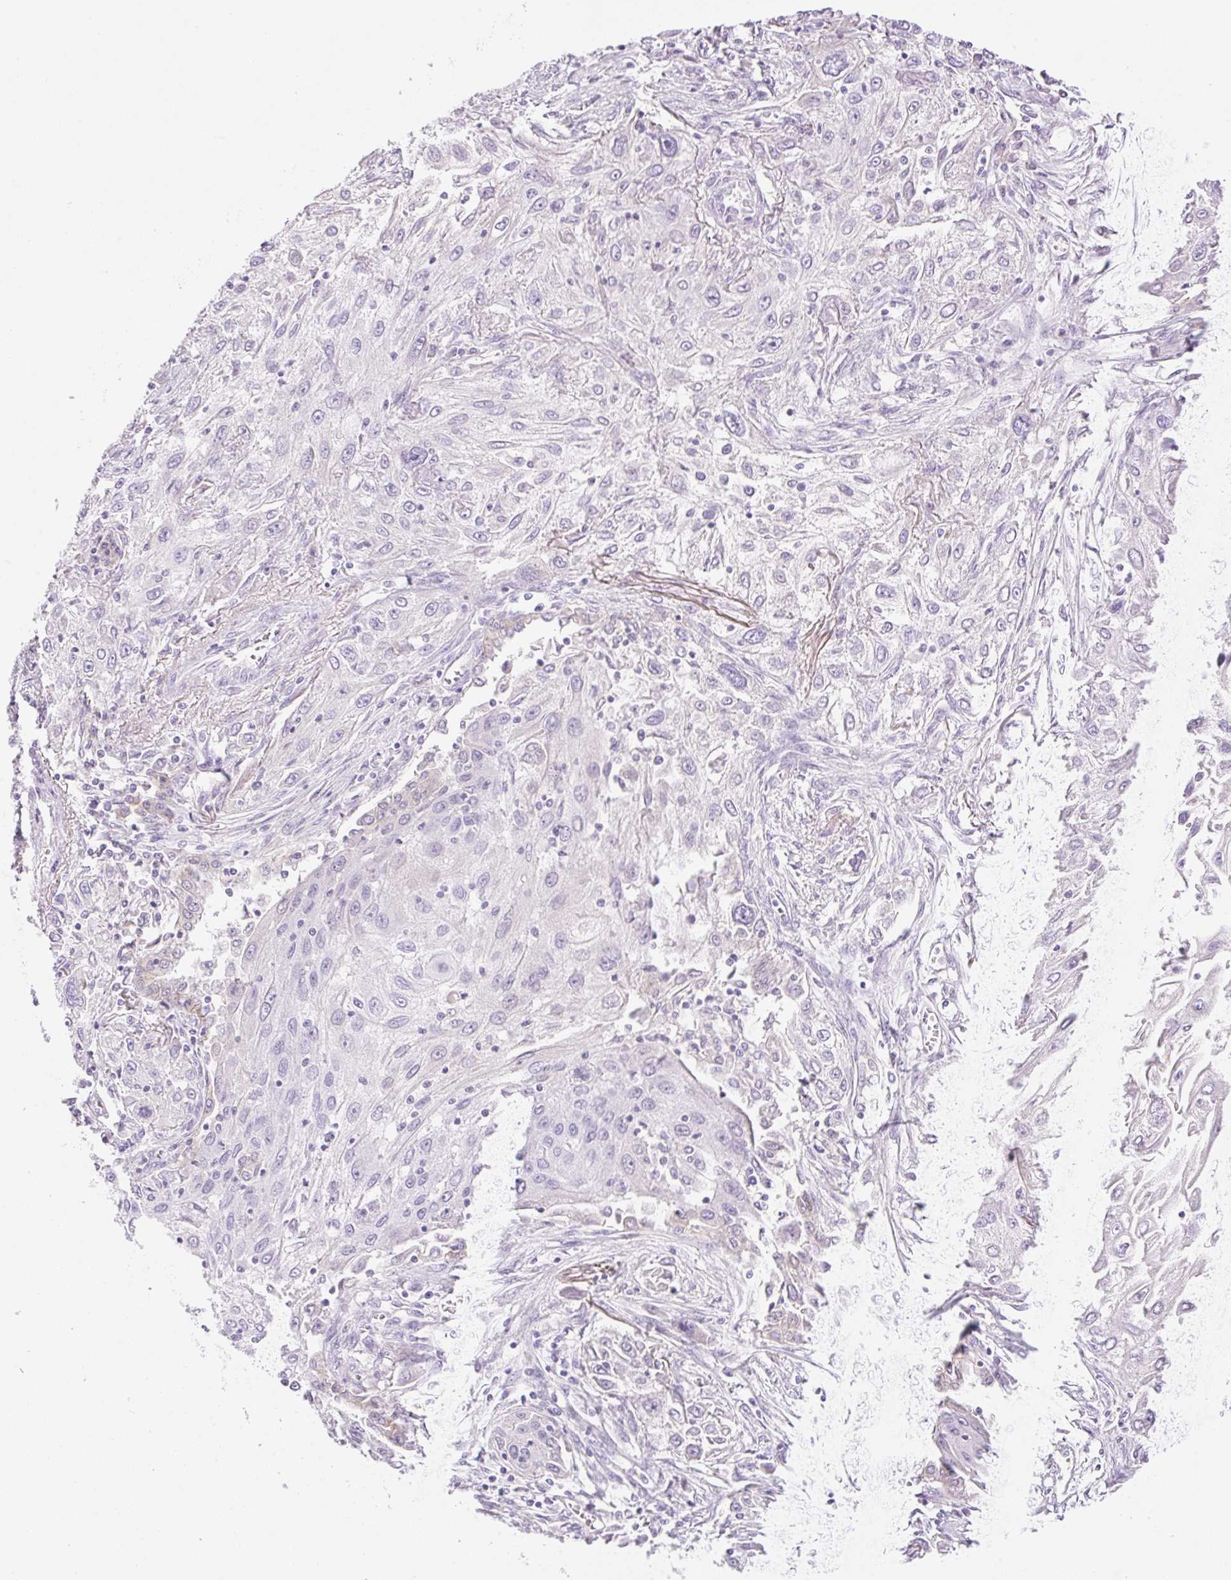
{"staining": {"intensity": "negative", "quantity": "none", "location": "none"}, "tissue": "lung cancer", "cell_type": "Tumor cells", "image_type": "cancer", "snomed": [{"axis": "morphology", "description": "Squamous cell carcinoma, NOS"}, {"axis": "topography", "description": "Lung"}], "caption": "Lung squamous cell carcinoma was stained to show a protein in brown. There is no significant expression in tumor cells.", "gene": "PALM3", "patient": {"sex": "female", "age": 69}}